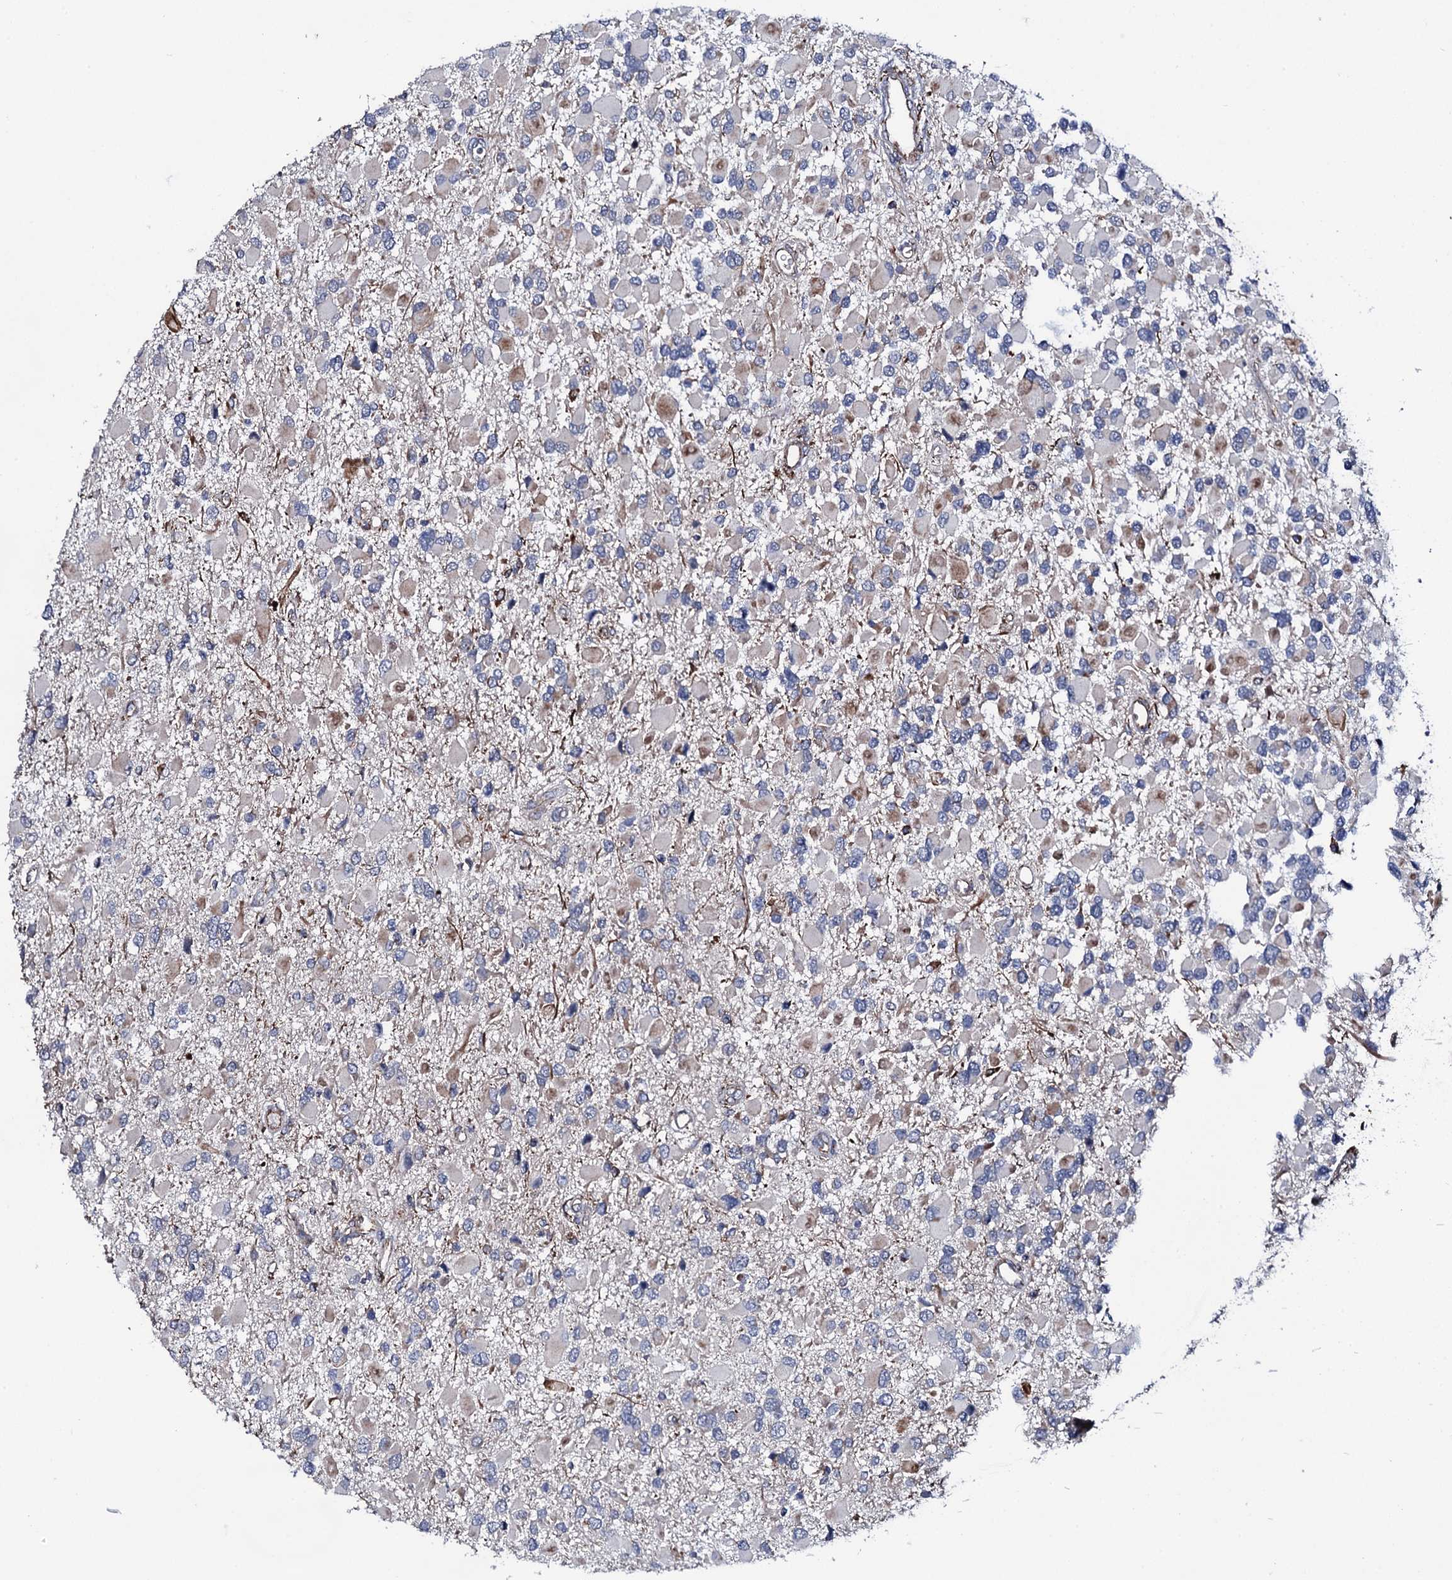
{"staining": {"intensity": "negative", "quantity": "none", "location": "none"}, "tissue": "glioma", "cell_type": "Tumor cells", "image_type": "cancer", "snomed": [{"axis": "morphology", "description": "Glioma, malignant, High grade"}, {"axis": "topography", "description": "Brain"}], "caption": "Immunohistochemistry micrograph of human glioma stained for a protein (brown), which shows no expression in tumor cells.", "gene": "VAMP8", "patient": {"sex": "male", "age": 53}}